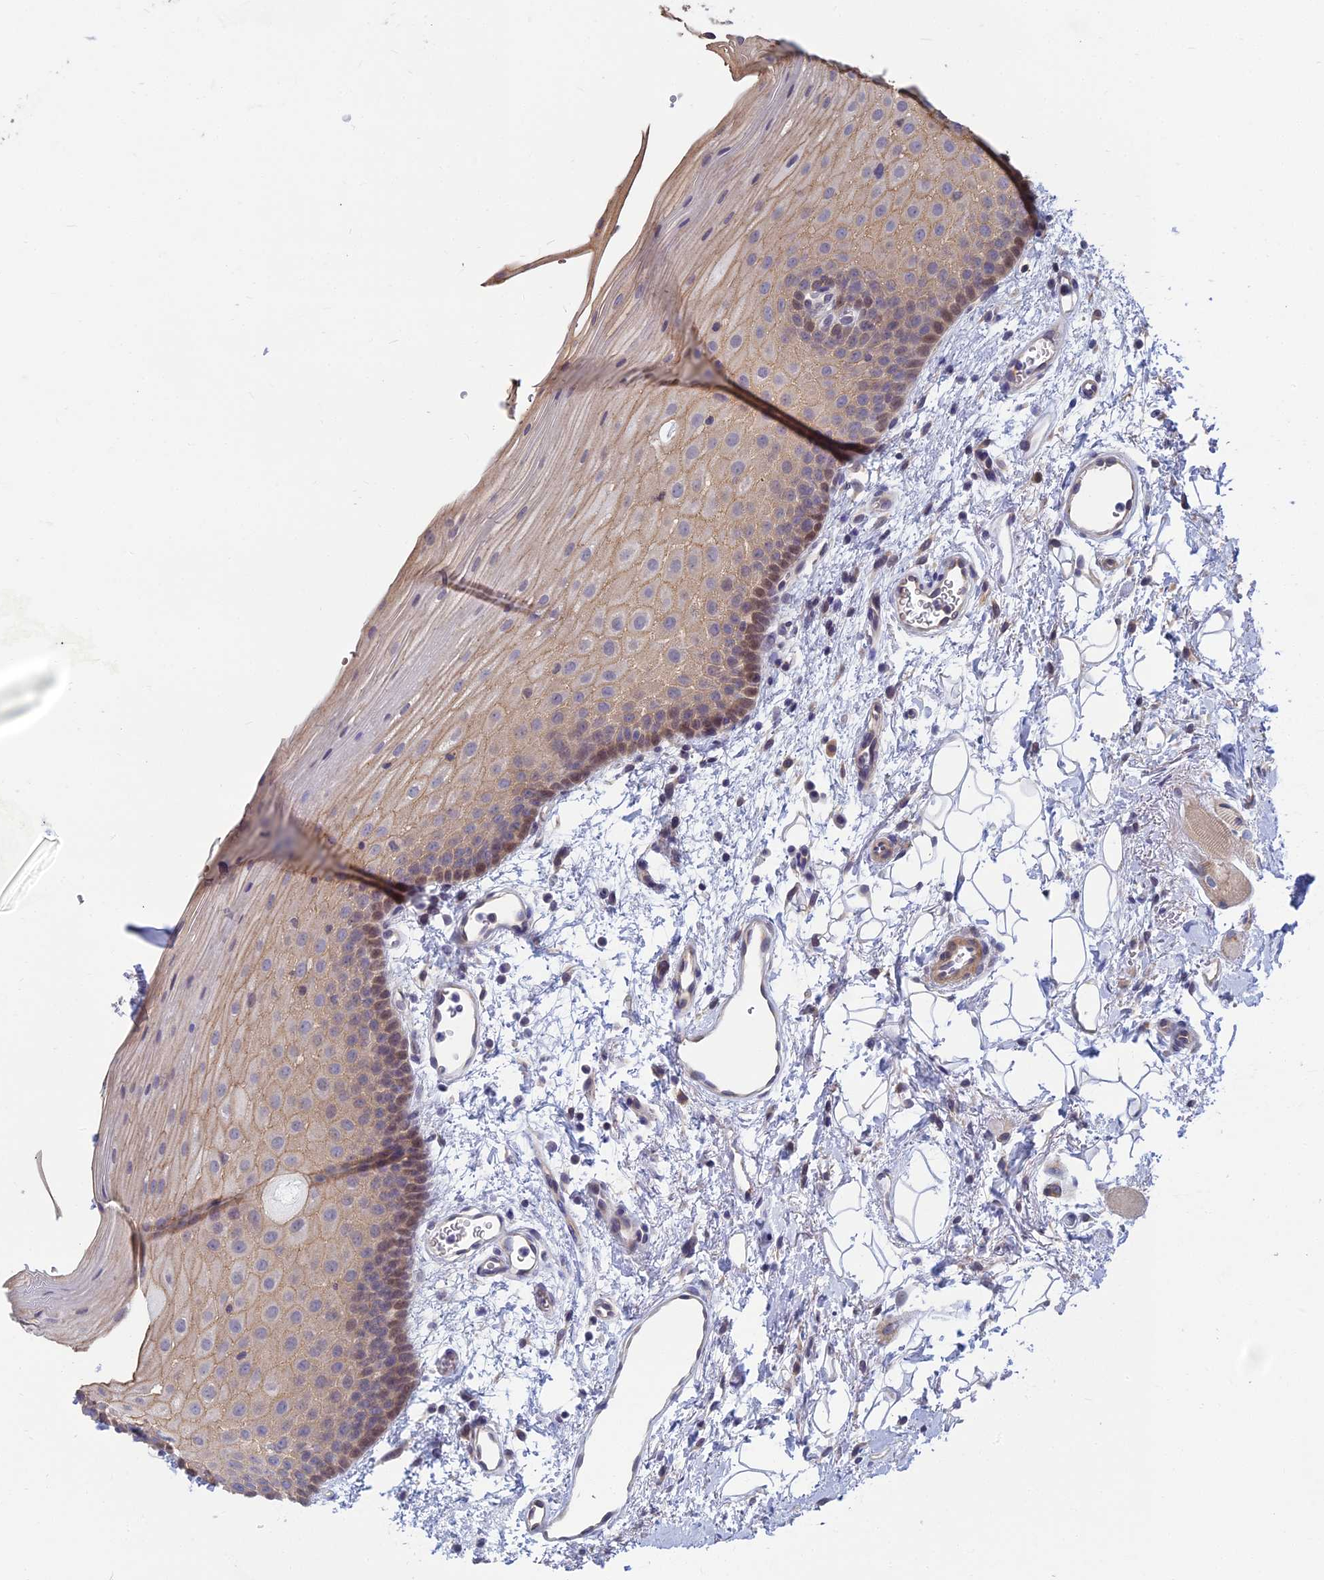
{"staining": {"intensity": "moderate", "quantity": ">75%", "location": "cytoplasmic/membranous,nuclear"}, "tissue": "oral mucosa", "cell_type": "Squamous epithelial cells", "image_type": "normal", "snomed": [{"axis": "morphology", "description": "Normal tissue, NOS"}, {"axis": "topography", "description": "Oral tissue"}], "caption": "A histopathology image of human oral mucosa stained for a protein reveals moderate cytoplasmic/membranous,nuclear brown staining in squamous epithelial cells. (brown staining indicates protein expression, while blue staining denotes nuclei).", "gene": "OPA3", "patient": {"sex": "male", "age": 68}}